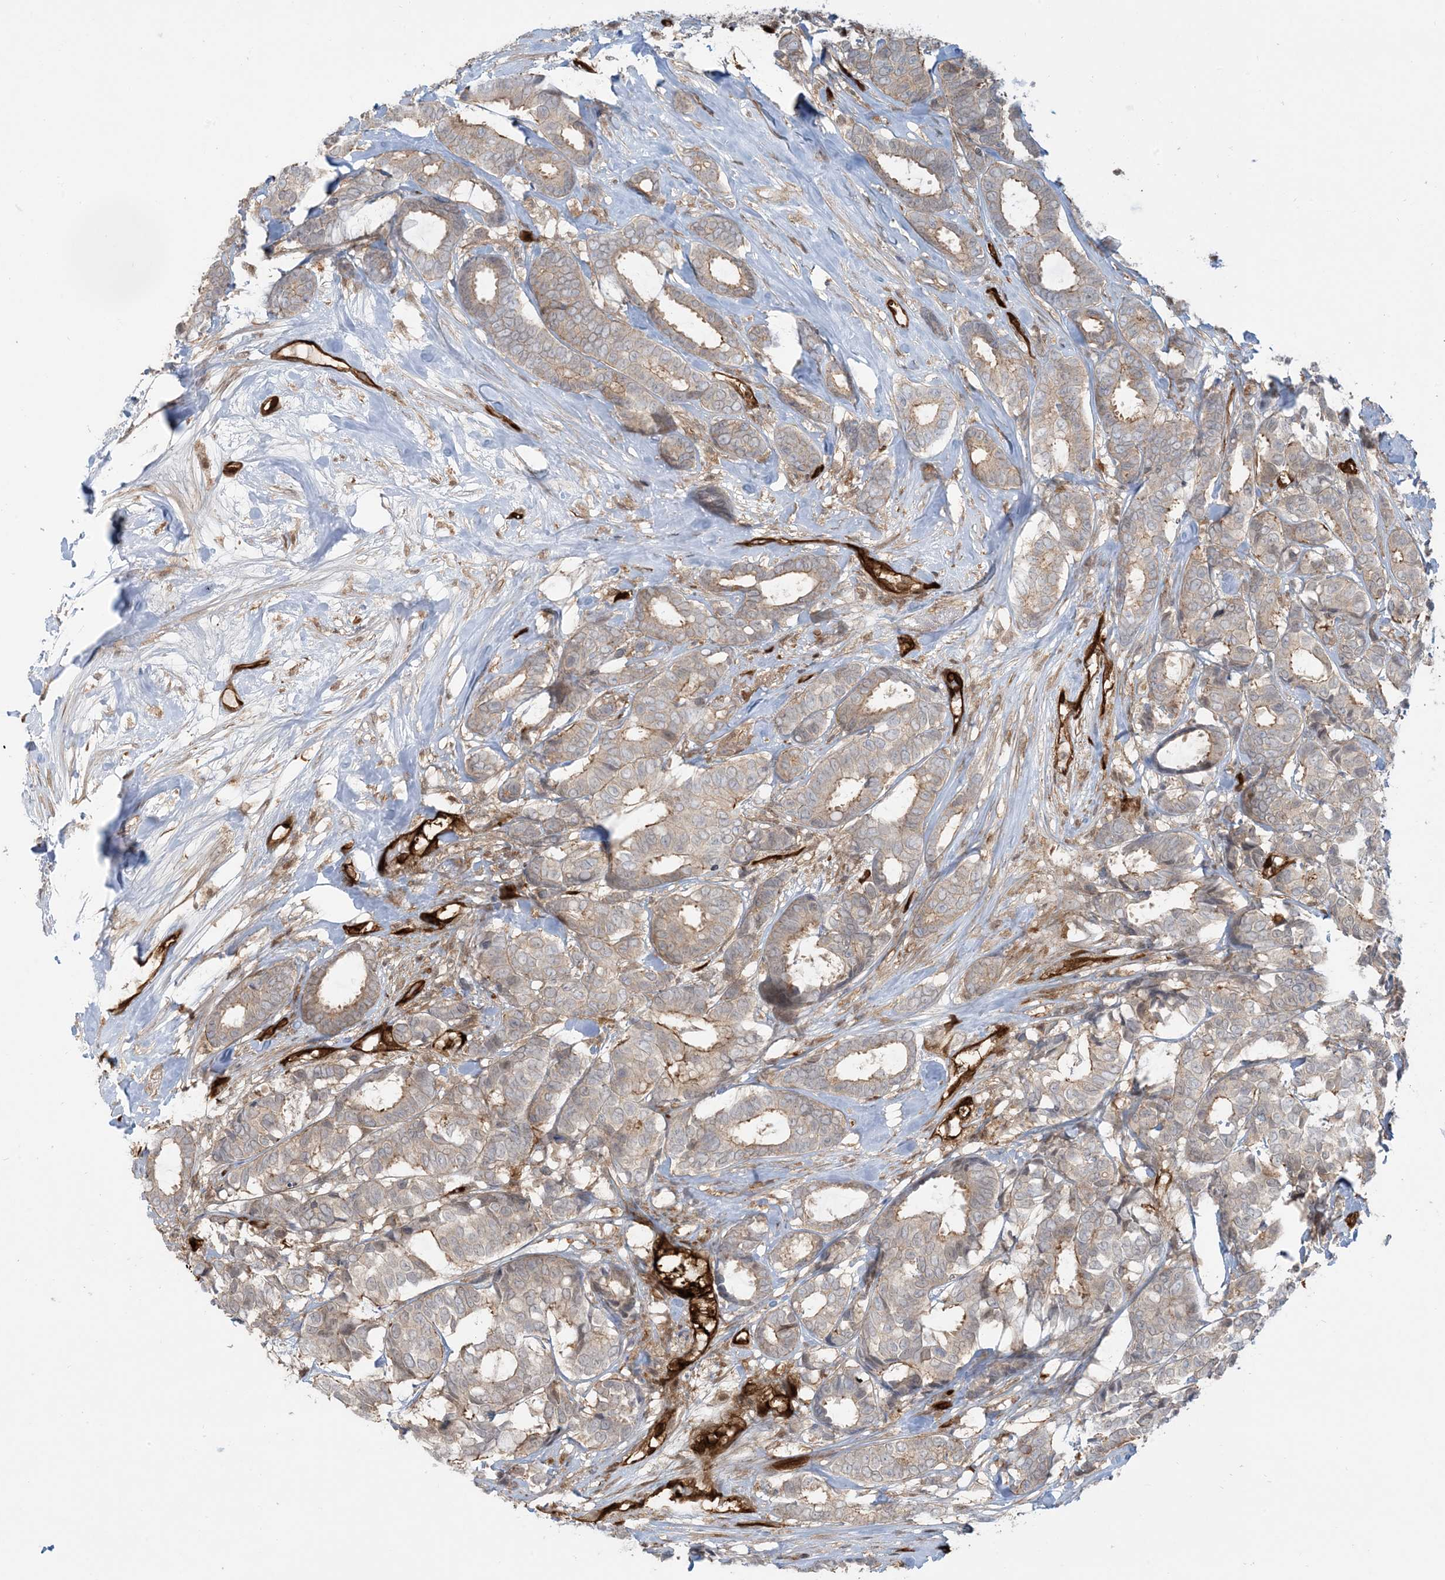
{"staining": {"intensity": "moderate", "quantity": "<25%", "location": "cytoplasmic/membranous"}, "tissue": "breast cancer", "cell_type": "Tumor cells", "image_type": "cancer", "snomed": [{"axis": "morphology", "description": "Duct carcinoma"}, {"axis": "topography", "description": "Breast"}], "caption": "A micrograph of human breast cancer (infiltrating ductal carcinoma) stained for a protein demonstrates moderate cytoplasmic/membranous brown staining in tumor cells.", "gene": "PPM1F", "patient": {"sex": "female", "age": 87}}